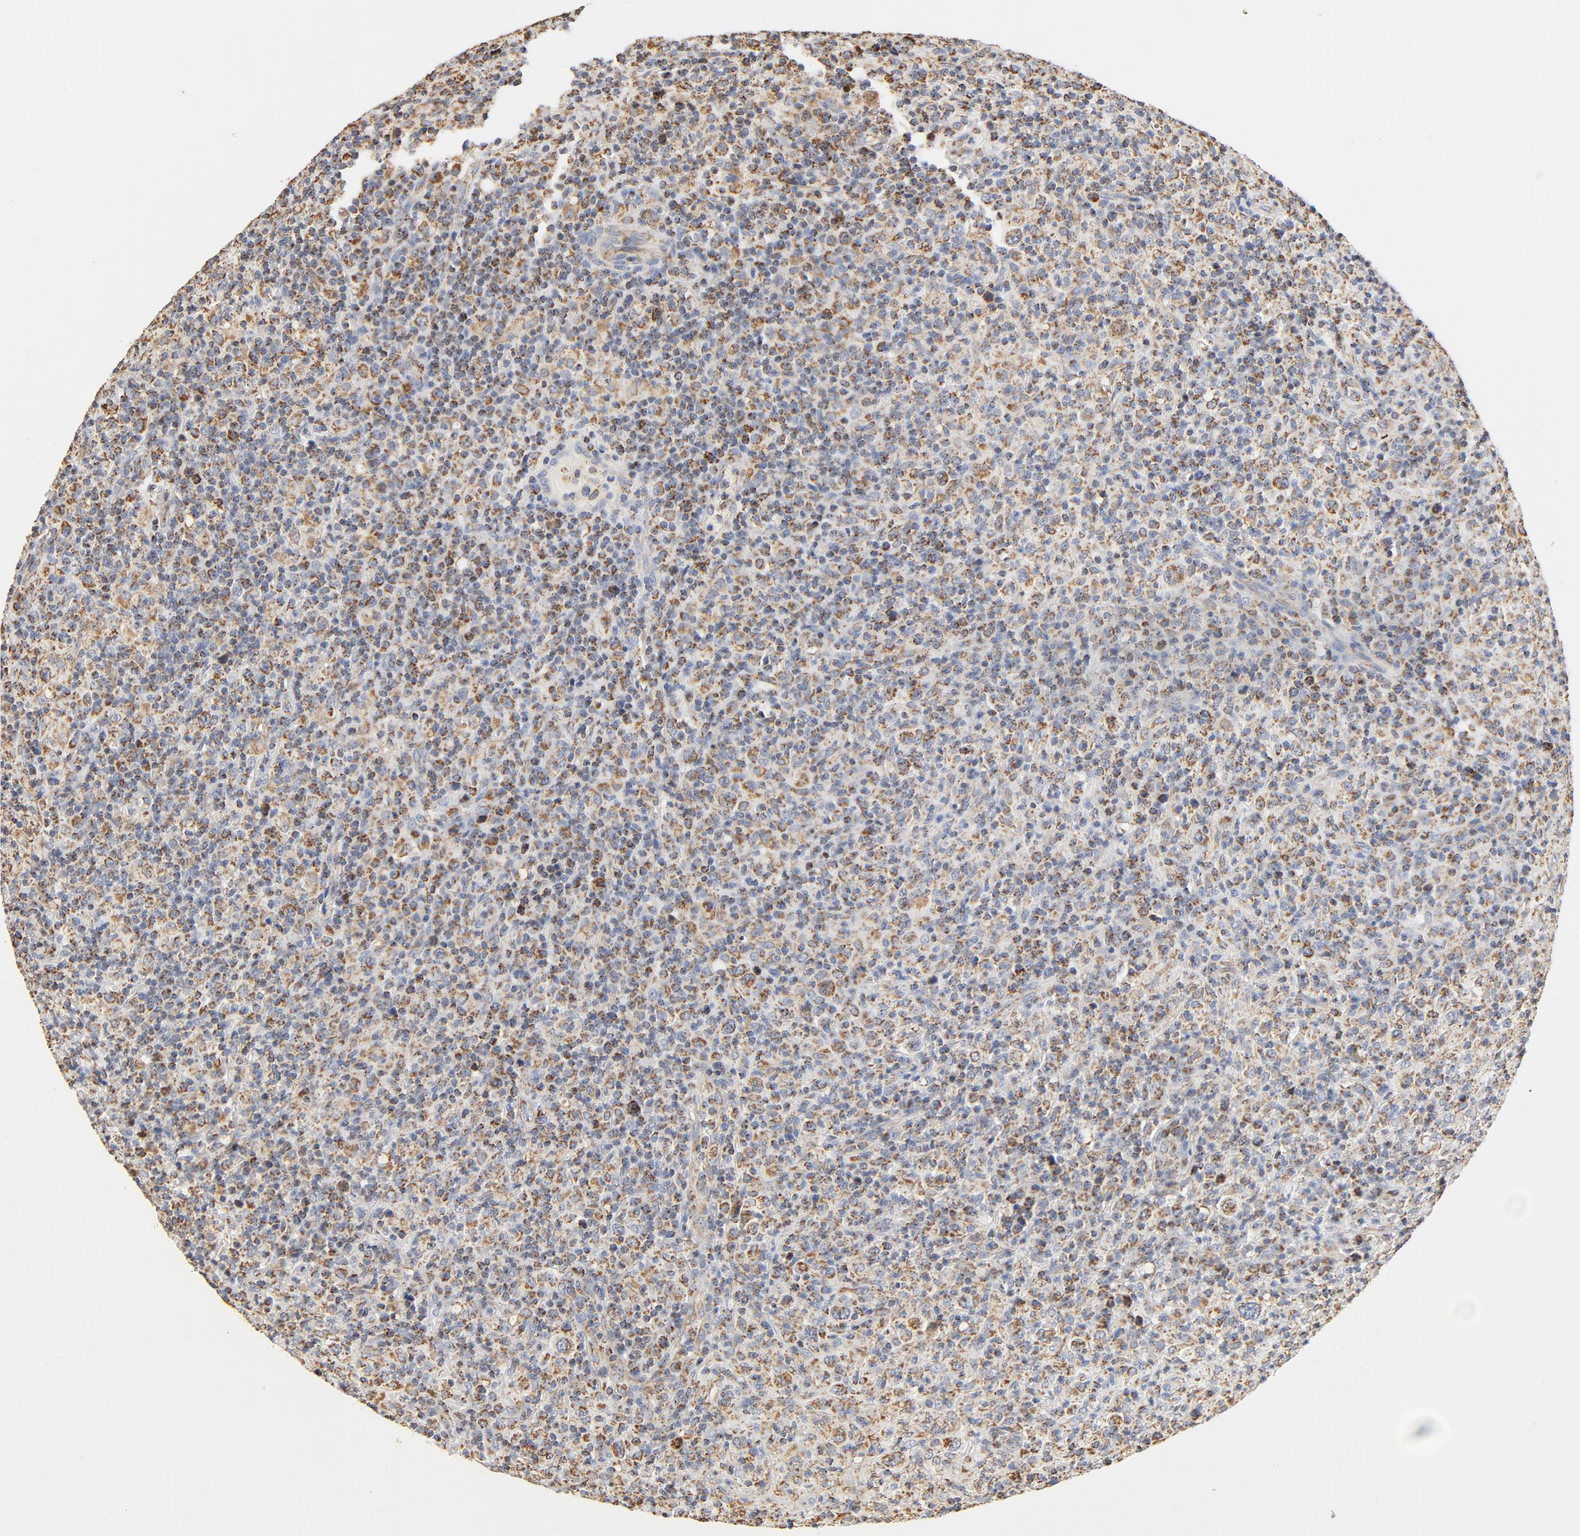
{"staining": {"intensity": "moderate", "quantity": ">75%", "location": "cytoplasmic/membranous"}, "tissue": "lymphoma", "cell_type": "Tumor cells", "image_type": "cancer", "snomed": [{"axis": "morphology", "description": "Hodgkin's disease, NOS"}, {"axis": "topography", "description": "Lymph node"}], "caption": "Approximately >75% of tumor cells in human Hodgkin's disease display moderate cytoplasmic/membranous protein expression as visualized by brown immunohistochemical staining.", "gene": "COX4I1", "patient": {"sex": "male", "age": 65}}